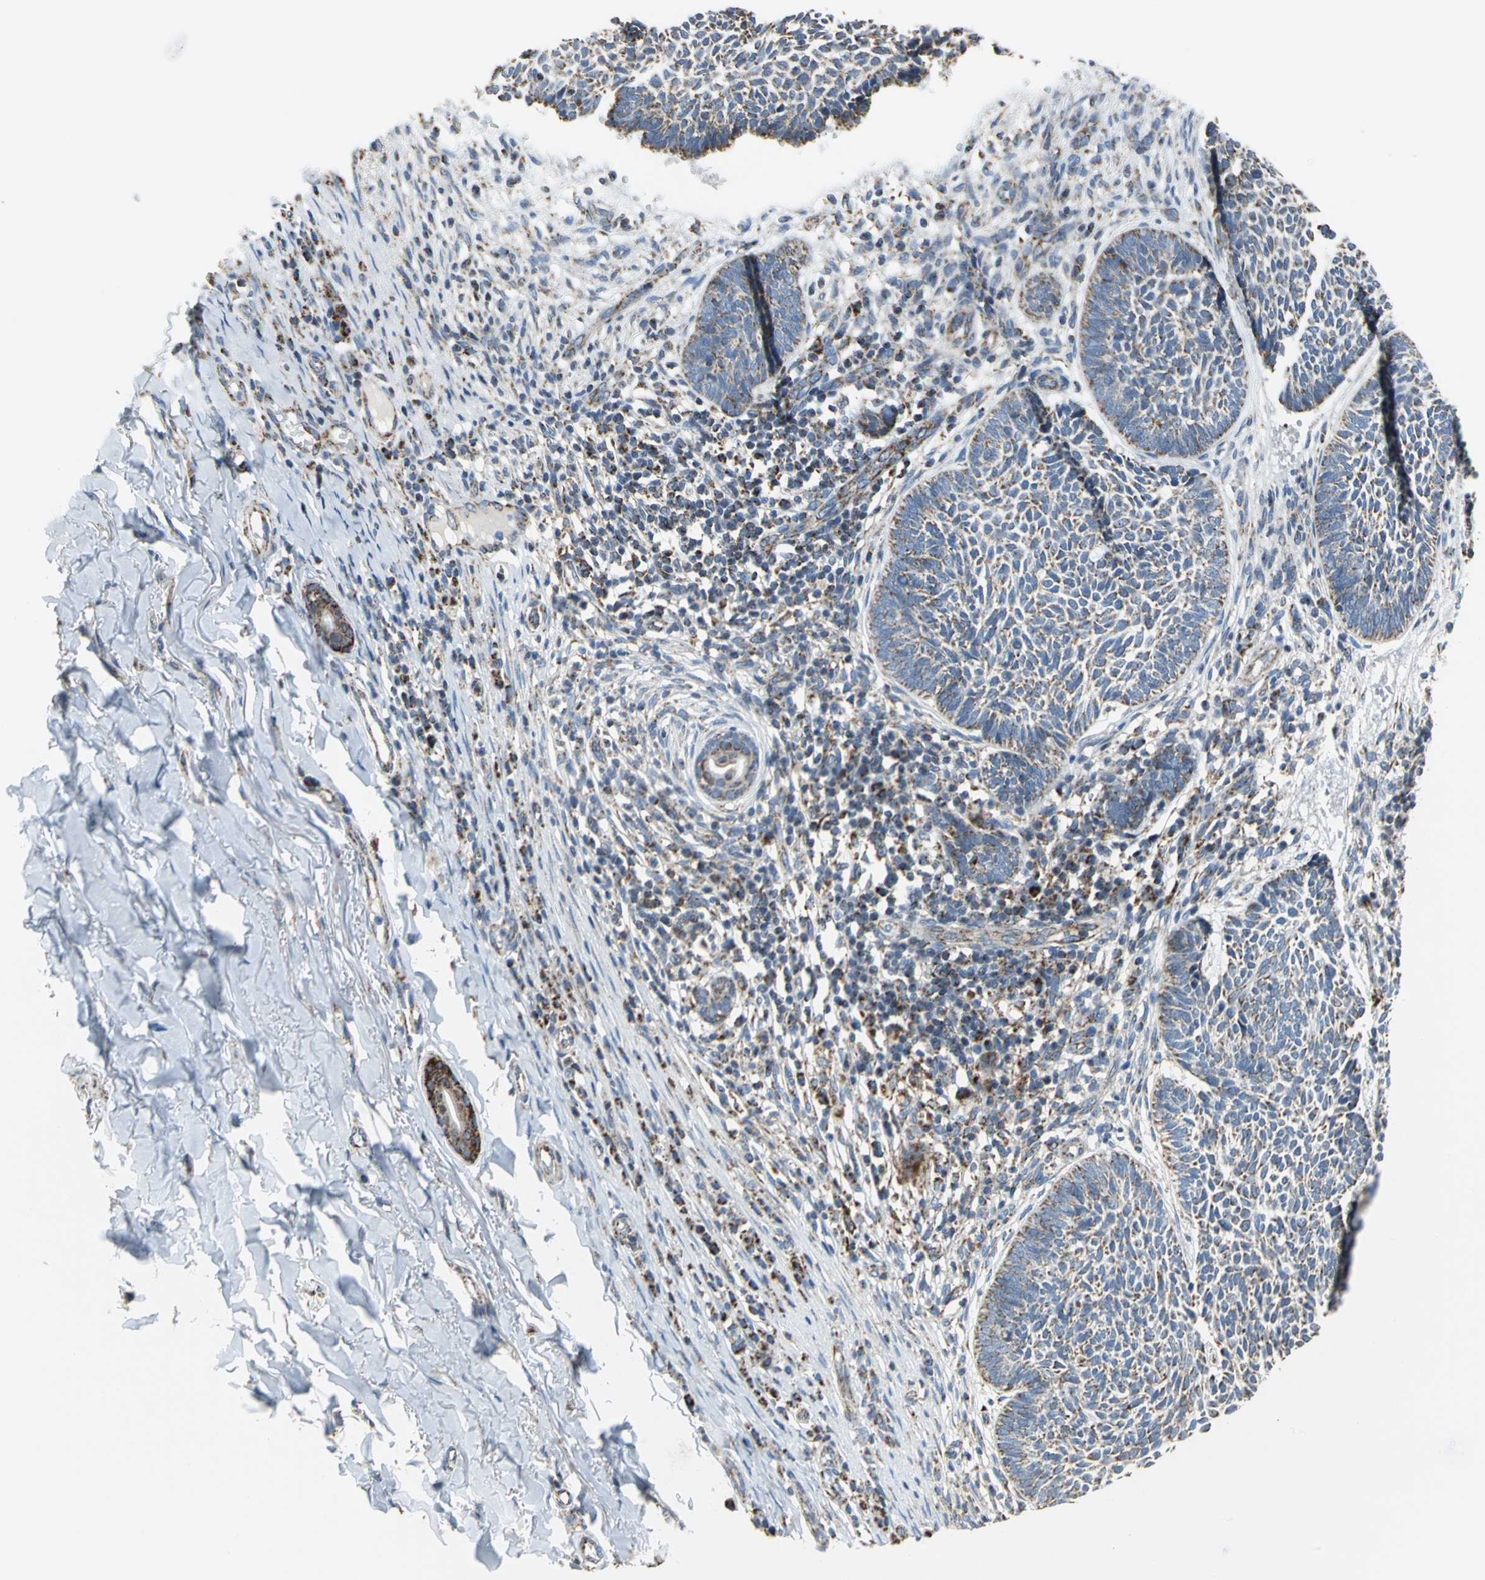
{"staining": {"intensity": "weak", "quantity": "<25%", "location": "cytoplasmic/membranous"}, "tissue": "skin cancer", "cell_type": "Tumor cells", "image_type": "cancer", "snomed": [{"axis": "morphology", "description": "Normal tissue, NOS"}, {"axis": "morphology", "description": "Basal cell carcinoma"}, {"axis": "topography", "description": "Skin"}], "caption": "Immunohistochemistry of human basal cell carcinoma (skin) shows no expression in tumor cells.", "gene": "NTRK1", "patient": {"sex": "male", "age": 87}}